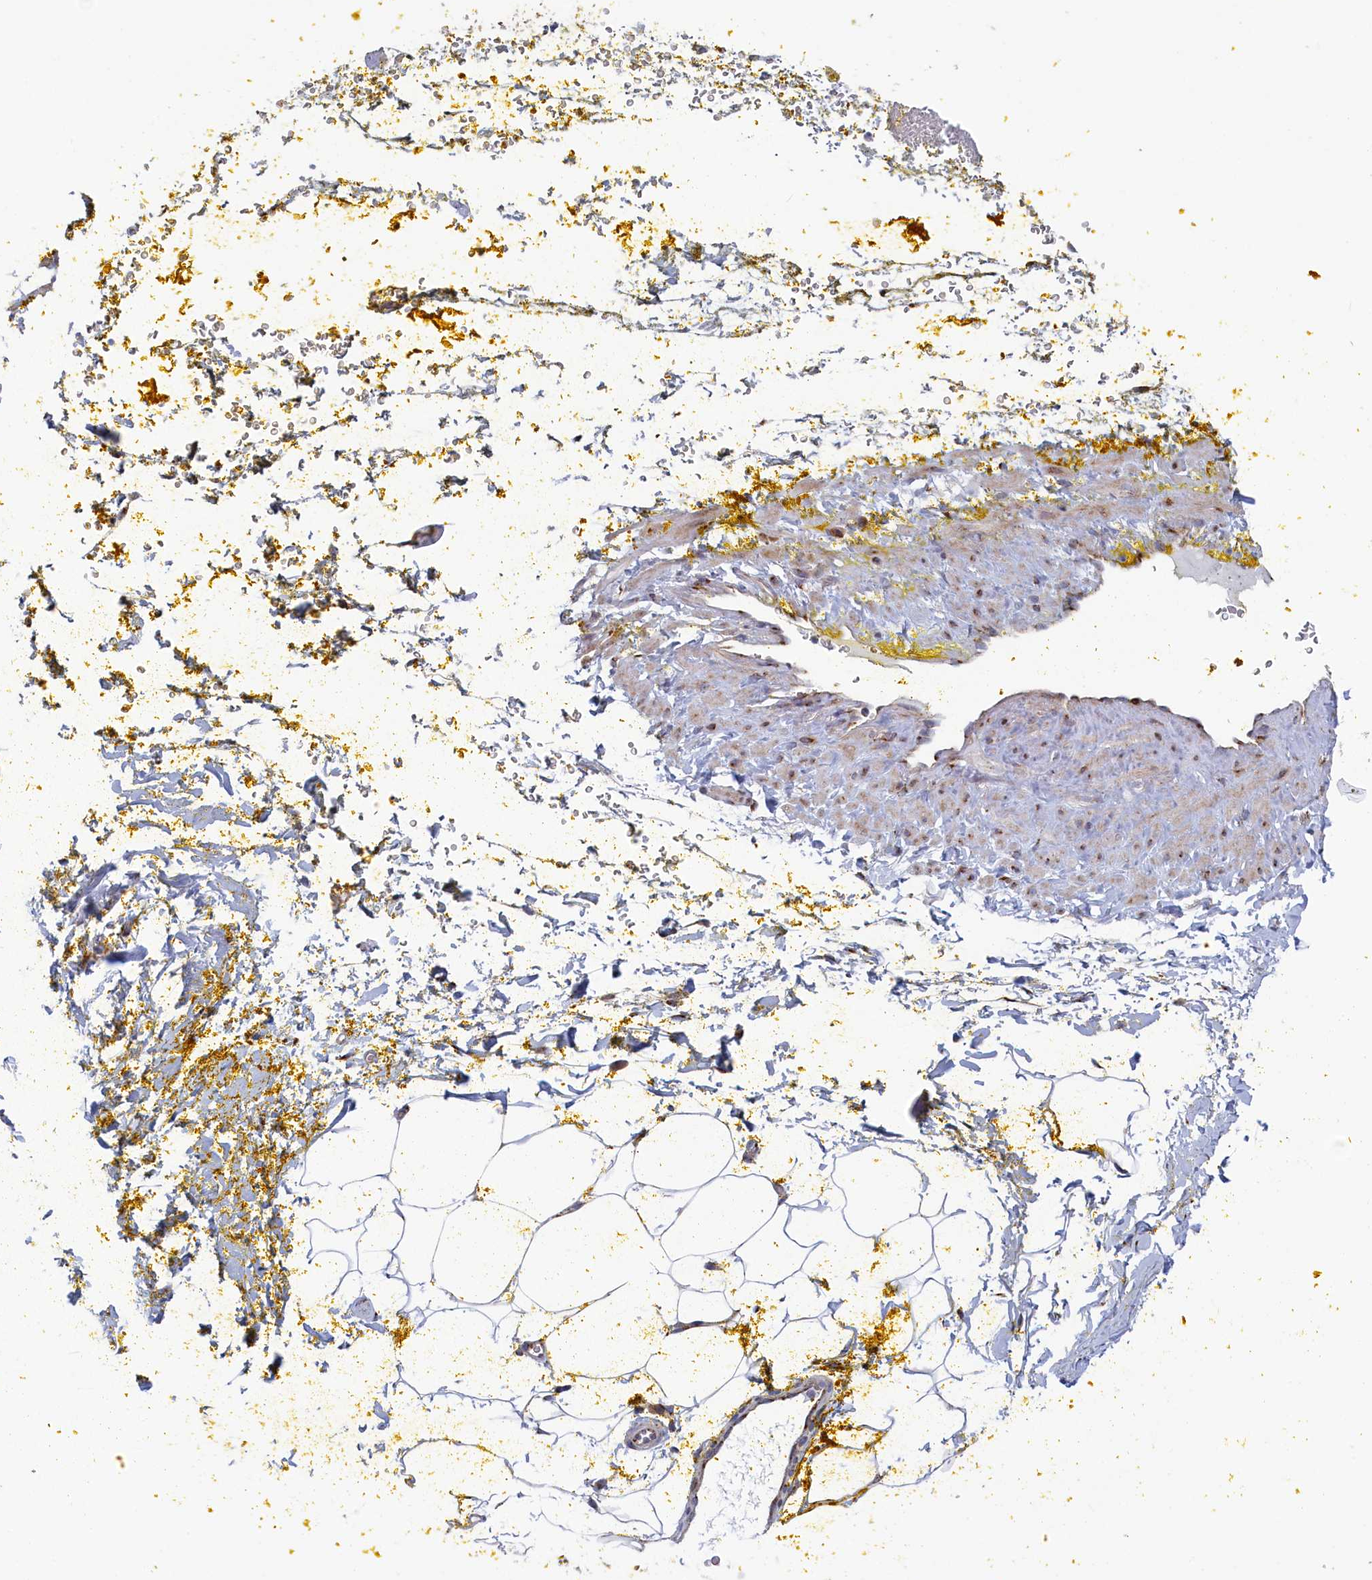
{"staining": {"intensity": "negative", "quantity": "none", "location": "none"}, "tissue": "adipose tissue", "cell_type": "Adipocytes", "image_type": "normal", "snomed": [{"axis": "morphology", "description": "Normal tissue, NOS"}, {"axis": "morphology", "description": "Adenocarcinoma, Low grade"}, {"axis": "topography", "description": "Prostate"}, {"axis": "topography", "description": "Peripheral nerve tissue"}], "caption": "This is an IHC histopathology image of benign human adipose tissue. There is no expression in adipocytes.", "gene": "MTFMT", "patient": {"sex": "male", "age": 63}}